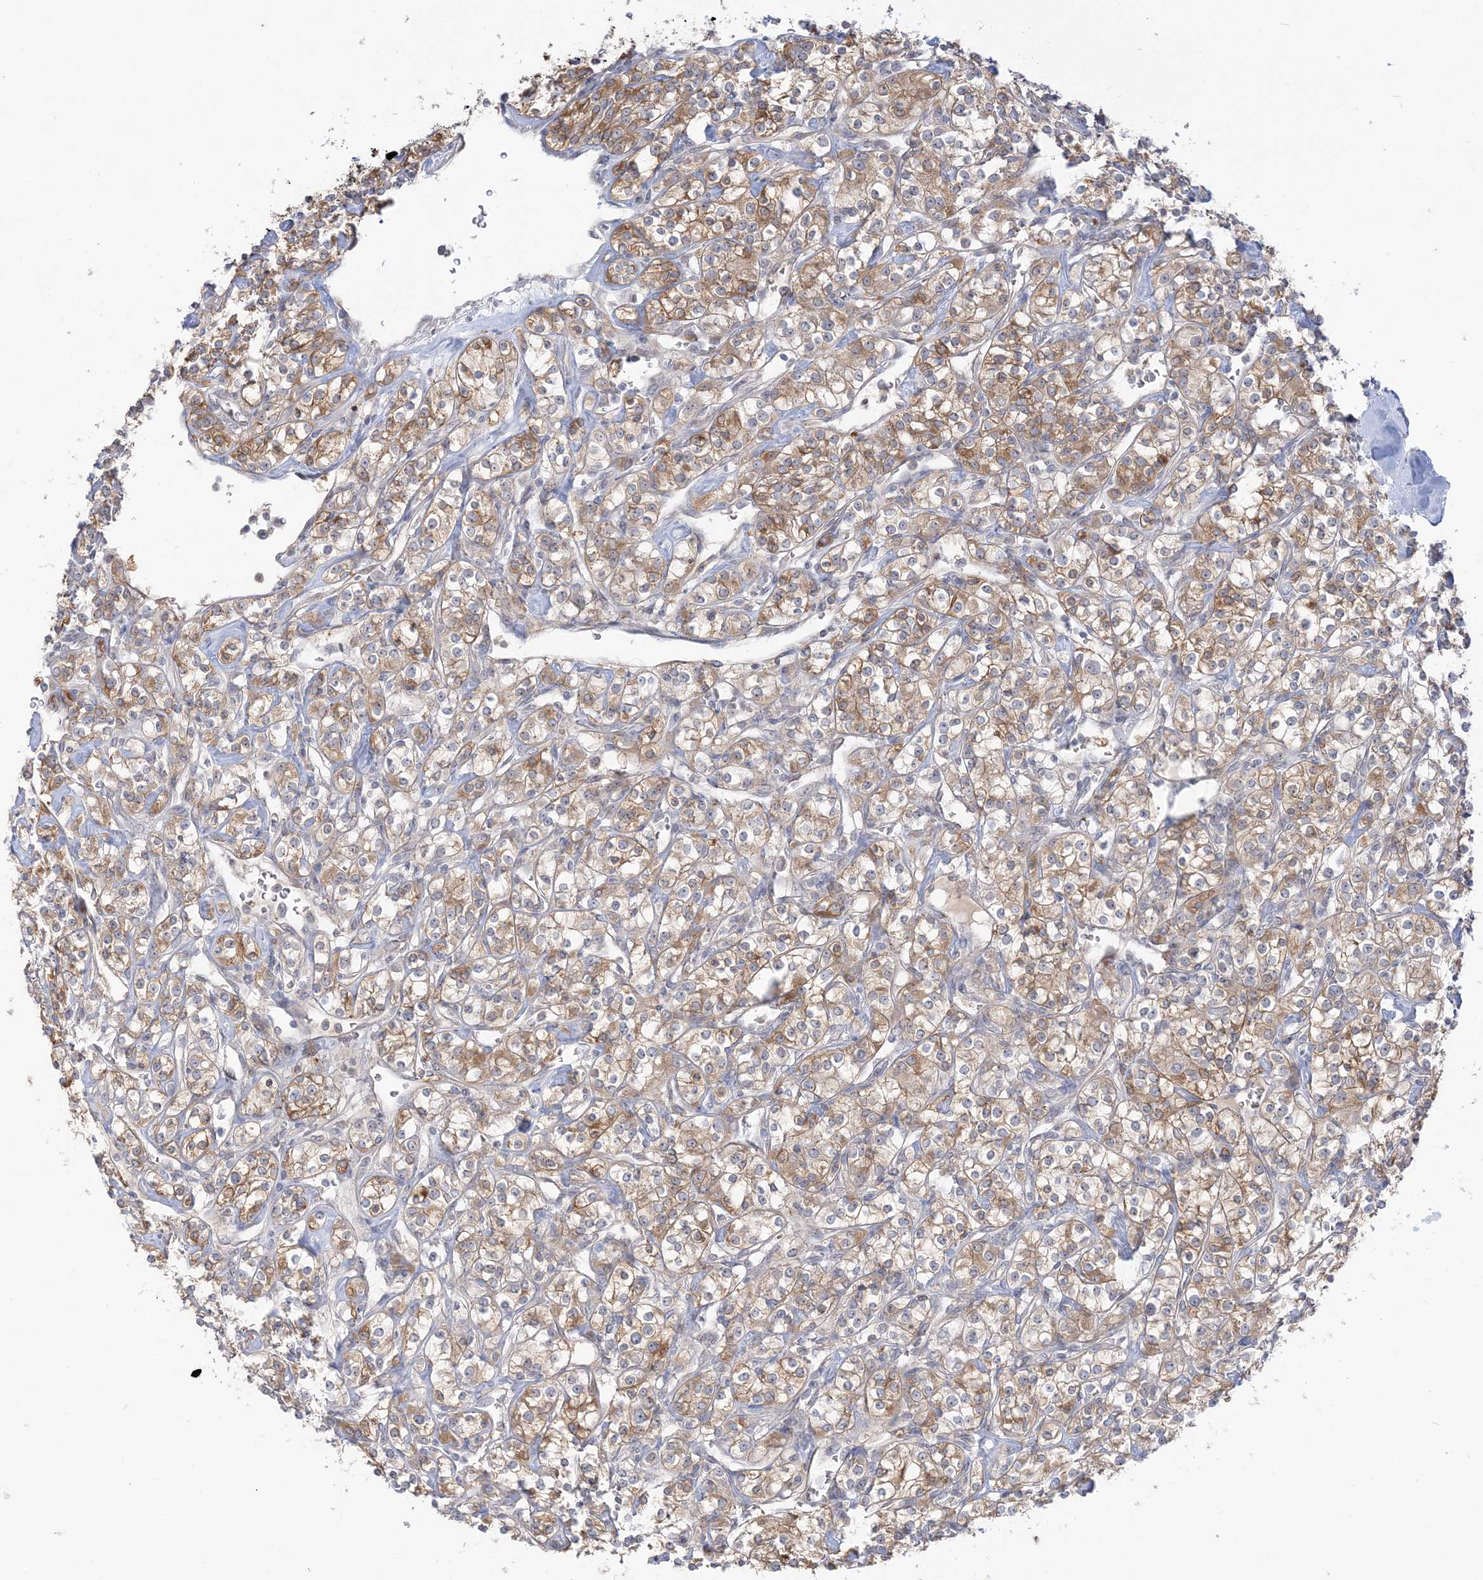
{"staining": {"intensity": "moderate", "quantity": ">75%", "location": "cytoplasmic/membranous"}, "tissue": "renal cancer", "cell_type": "Tumor cells", "image_type": "cancer", "snomed": [{"axis": "morphology", "description": "Adenocarcinoma, NOS"}, {"axis": "topography", "description": "Kidney"}], "caption": "This photomicrograph shows renal cancer (adenocarcinoma) stained with IHC to label a protein in brown. The cytoplasmic/membranous of tumor cells show moderate positivity for the protein. Nuclei are counter-stained blue.", "gene": "THADA", "patient": {"sex": "male", "age": 77}}